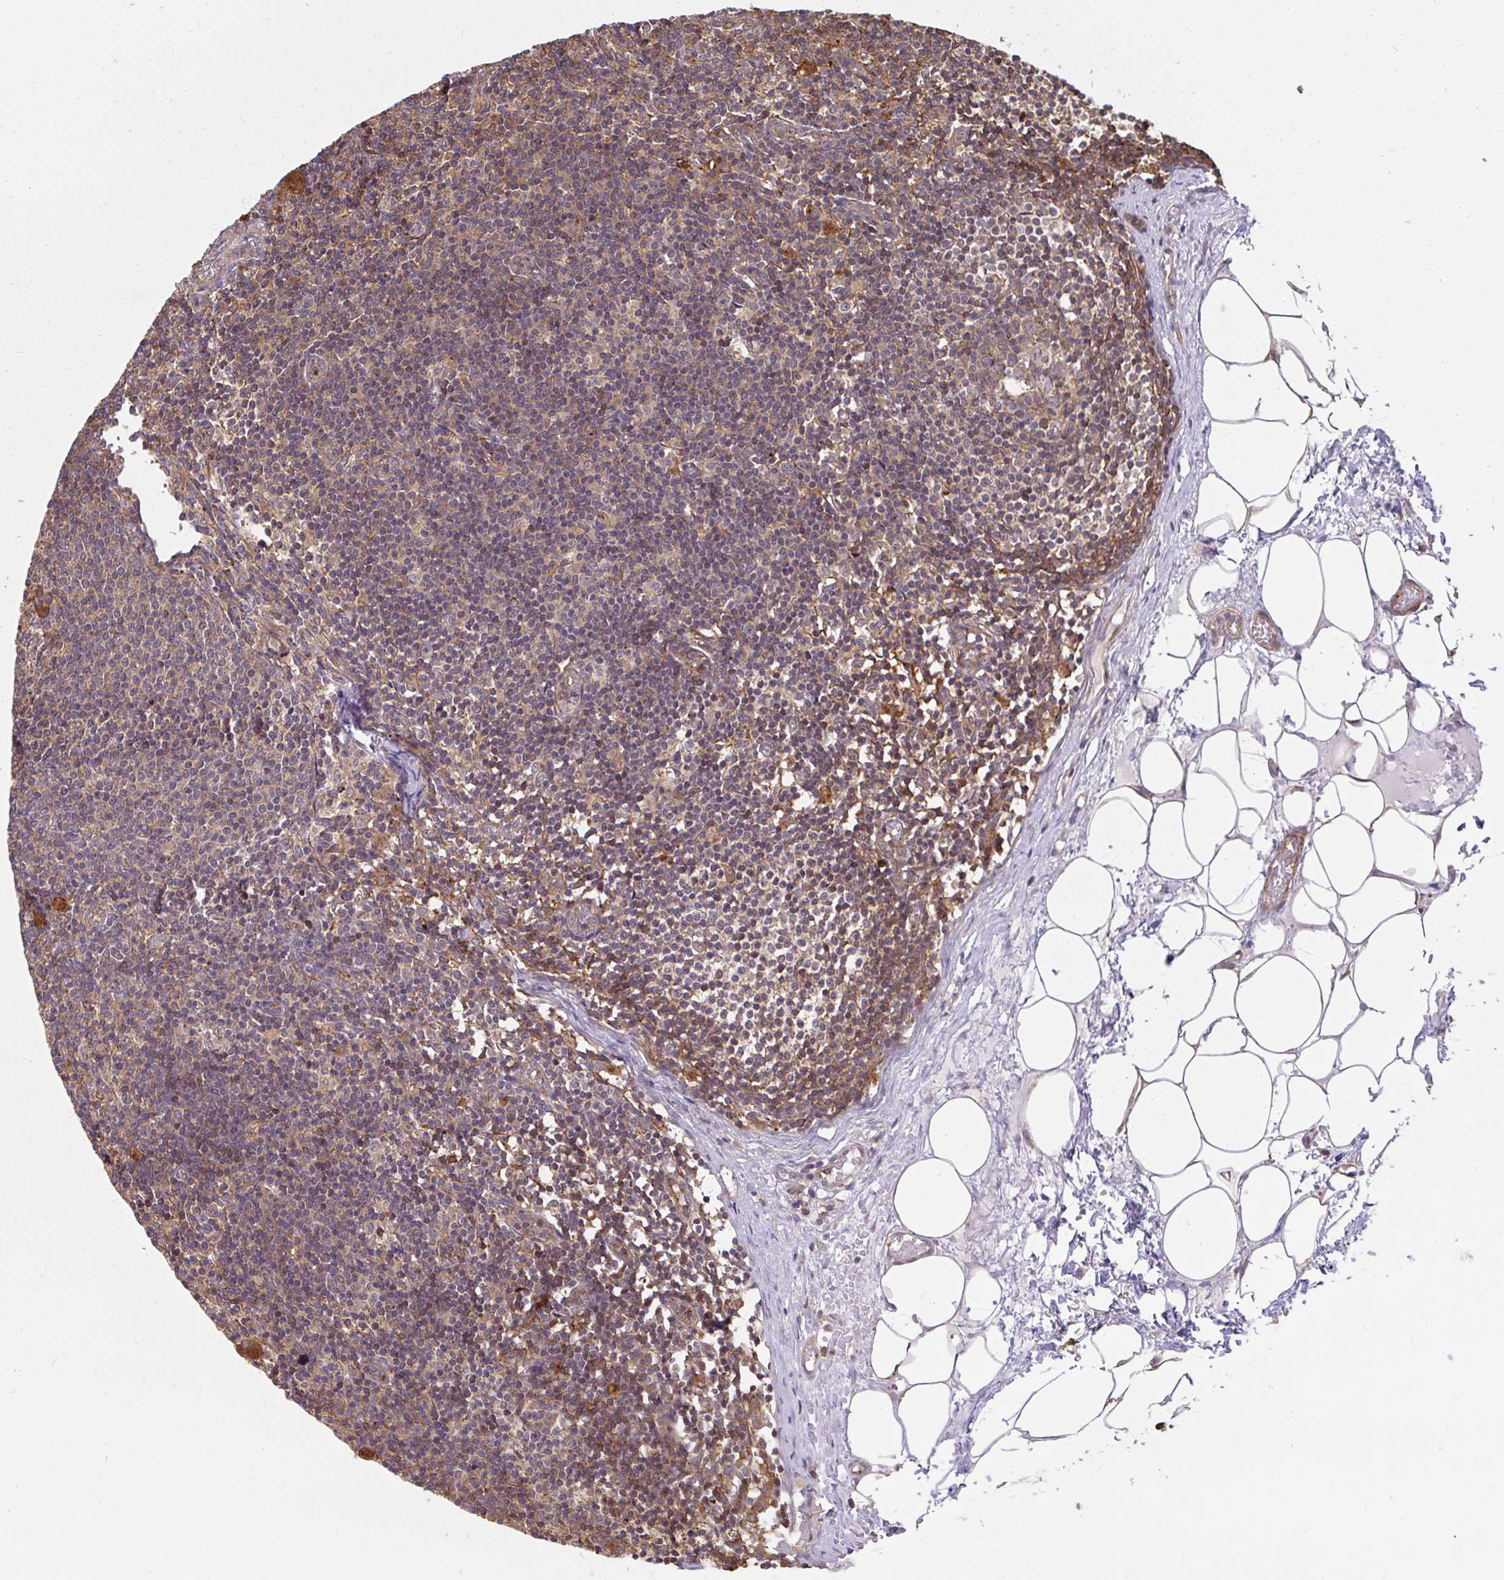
{"staining": {"intensity": "moderate", "quantity": "25%-75%", "location": "cytoplasmic/membranous"}, "tissue": "lymph node", "cell_type": "Germinal center cells", "image_type": "normal", "snomed": [{"axis": "morphology", "description": "Normal tissue, NOS"}, {"axis": "topography", "description": "Lymph node"}], "caption": "Brown immunohistochemical staining in benign lymph node shows moderate cytoplasmic/membranous positivity in about 25%-75% of germinal center cells.", "gene": "GNS", "patient": {"sex": "male", "age": 49}}